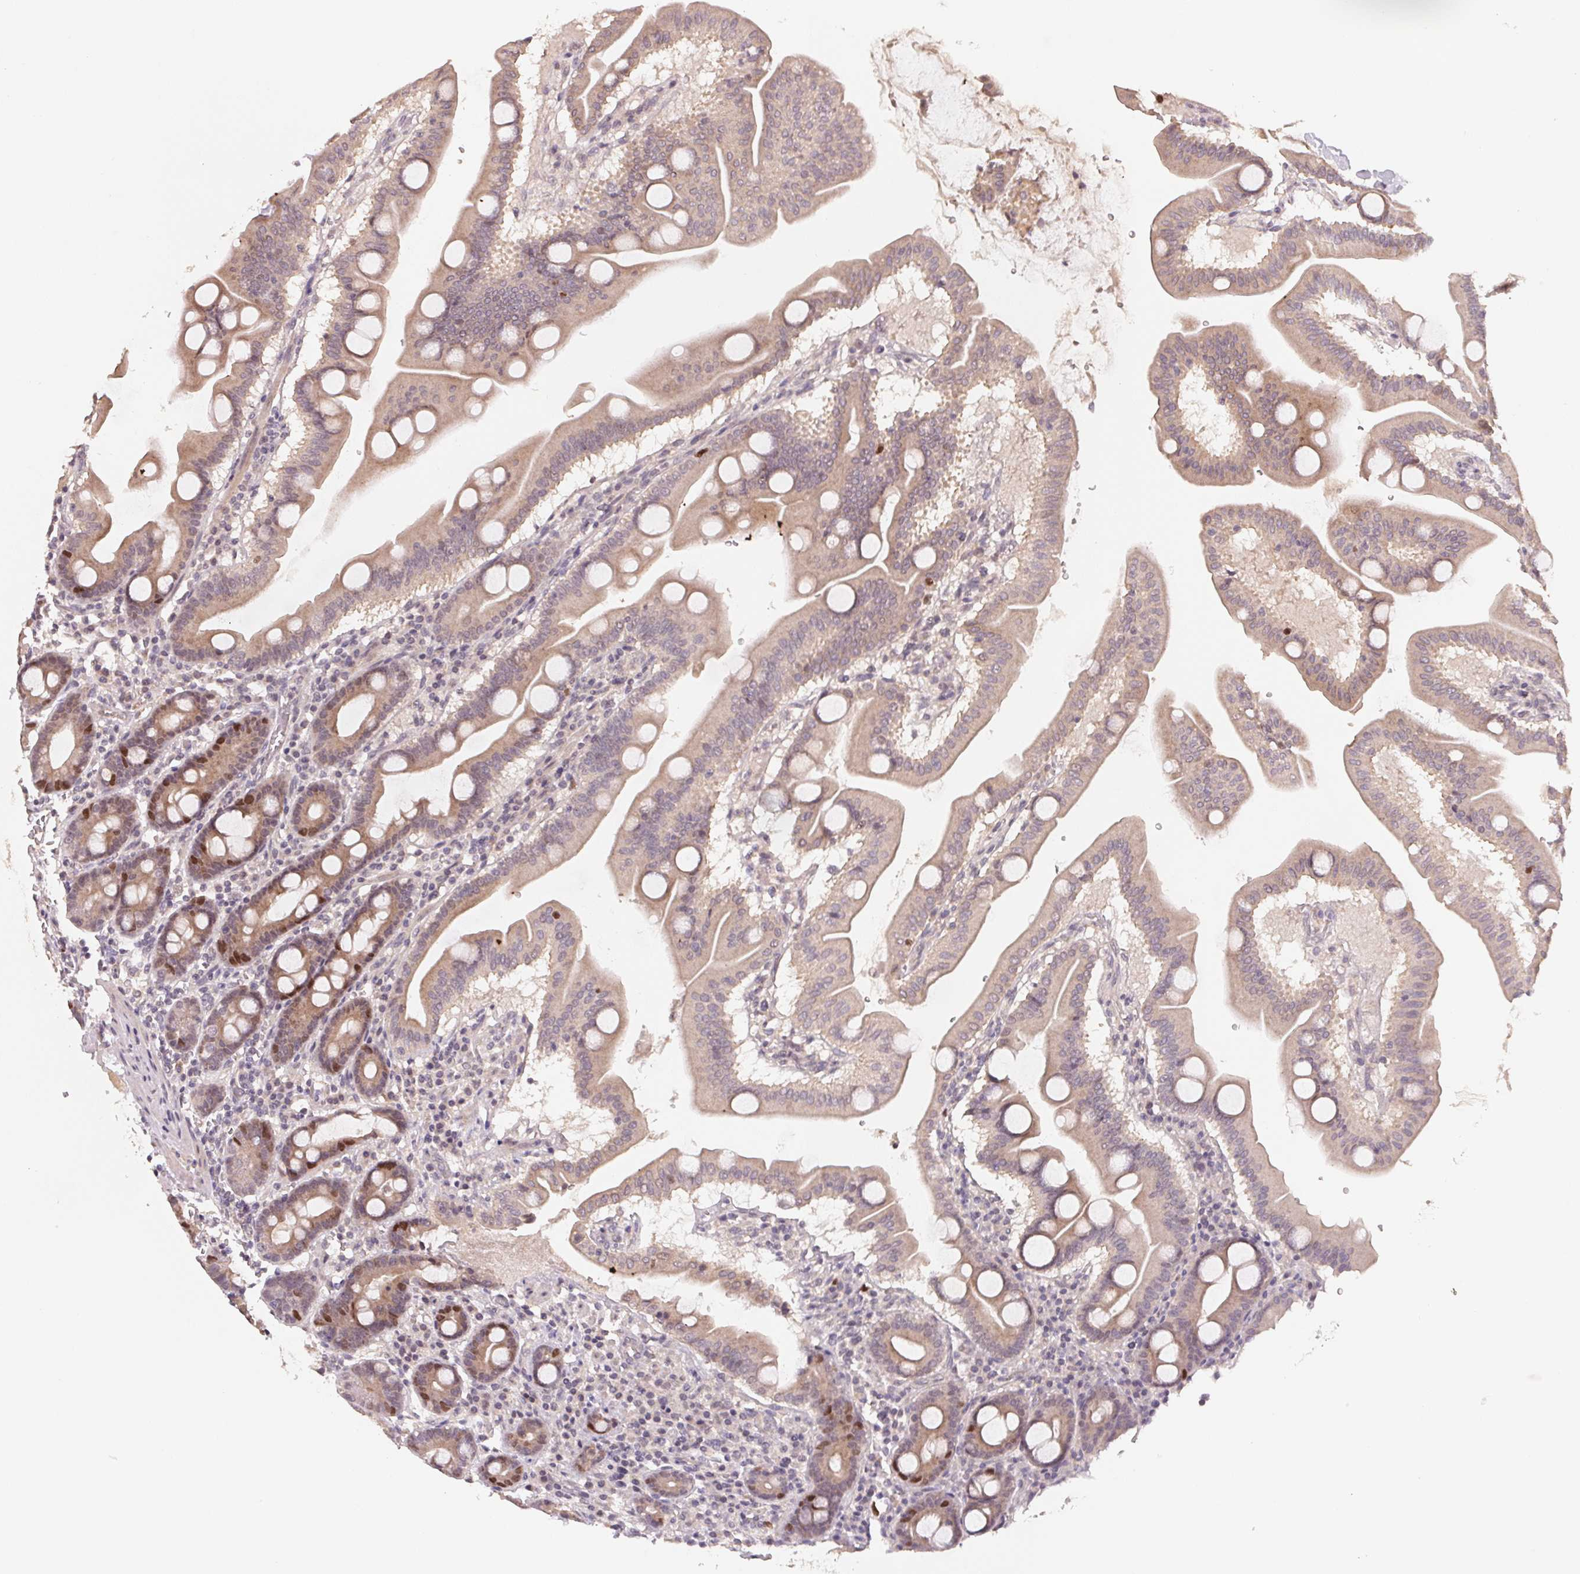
{"staining": {"intensity": "moderate", "quantity": "25%-75%", "location": "cytoplasmic/membranous,nuclear"}, "tissue": "duodenum", "cell_type": "Glandular cells", "image_type": "normal", "snomed": [{"axis": "morphology", "description": "Normal tissue, NOS"}, {"axis": "topography", "description": "Pancreas"}, {"axis": "topography", "description": "Duodenum"}], "caption": "Immunohistochemical staining of unremarkable human duodenum reveals 25%-75% levels of moderate cytoplasmic/membranous,nuclear protein positivity in approximately 25%-75% of glandular cells. (DAB IHC, brown staining for protein, blue staining for nuclei).", "gene": "KIFC1", "patient": {"sex": "male", "age": 59}}